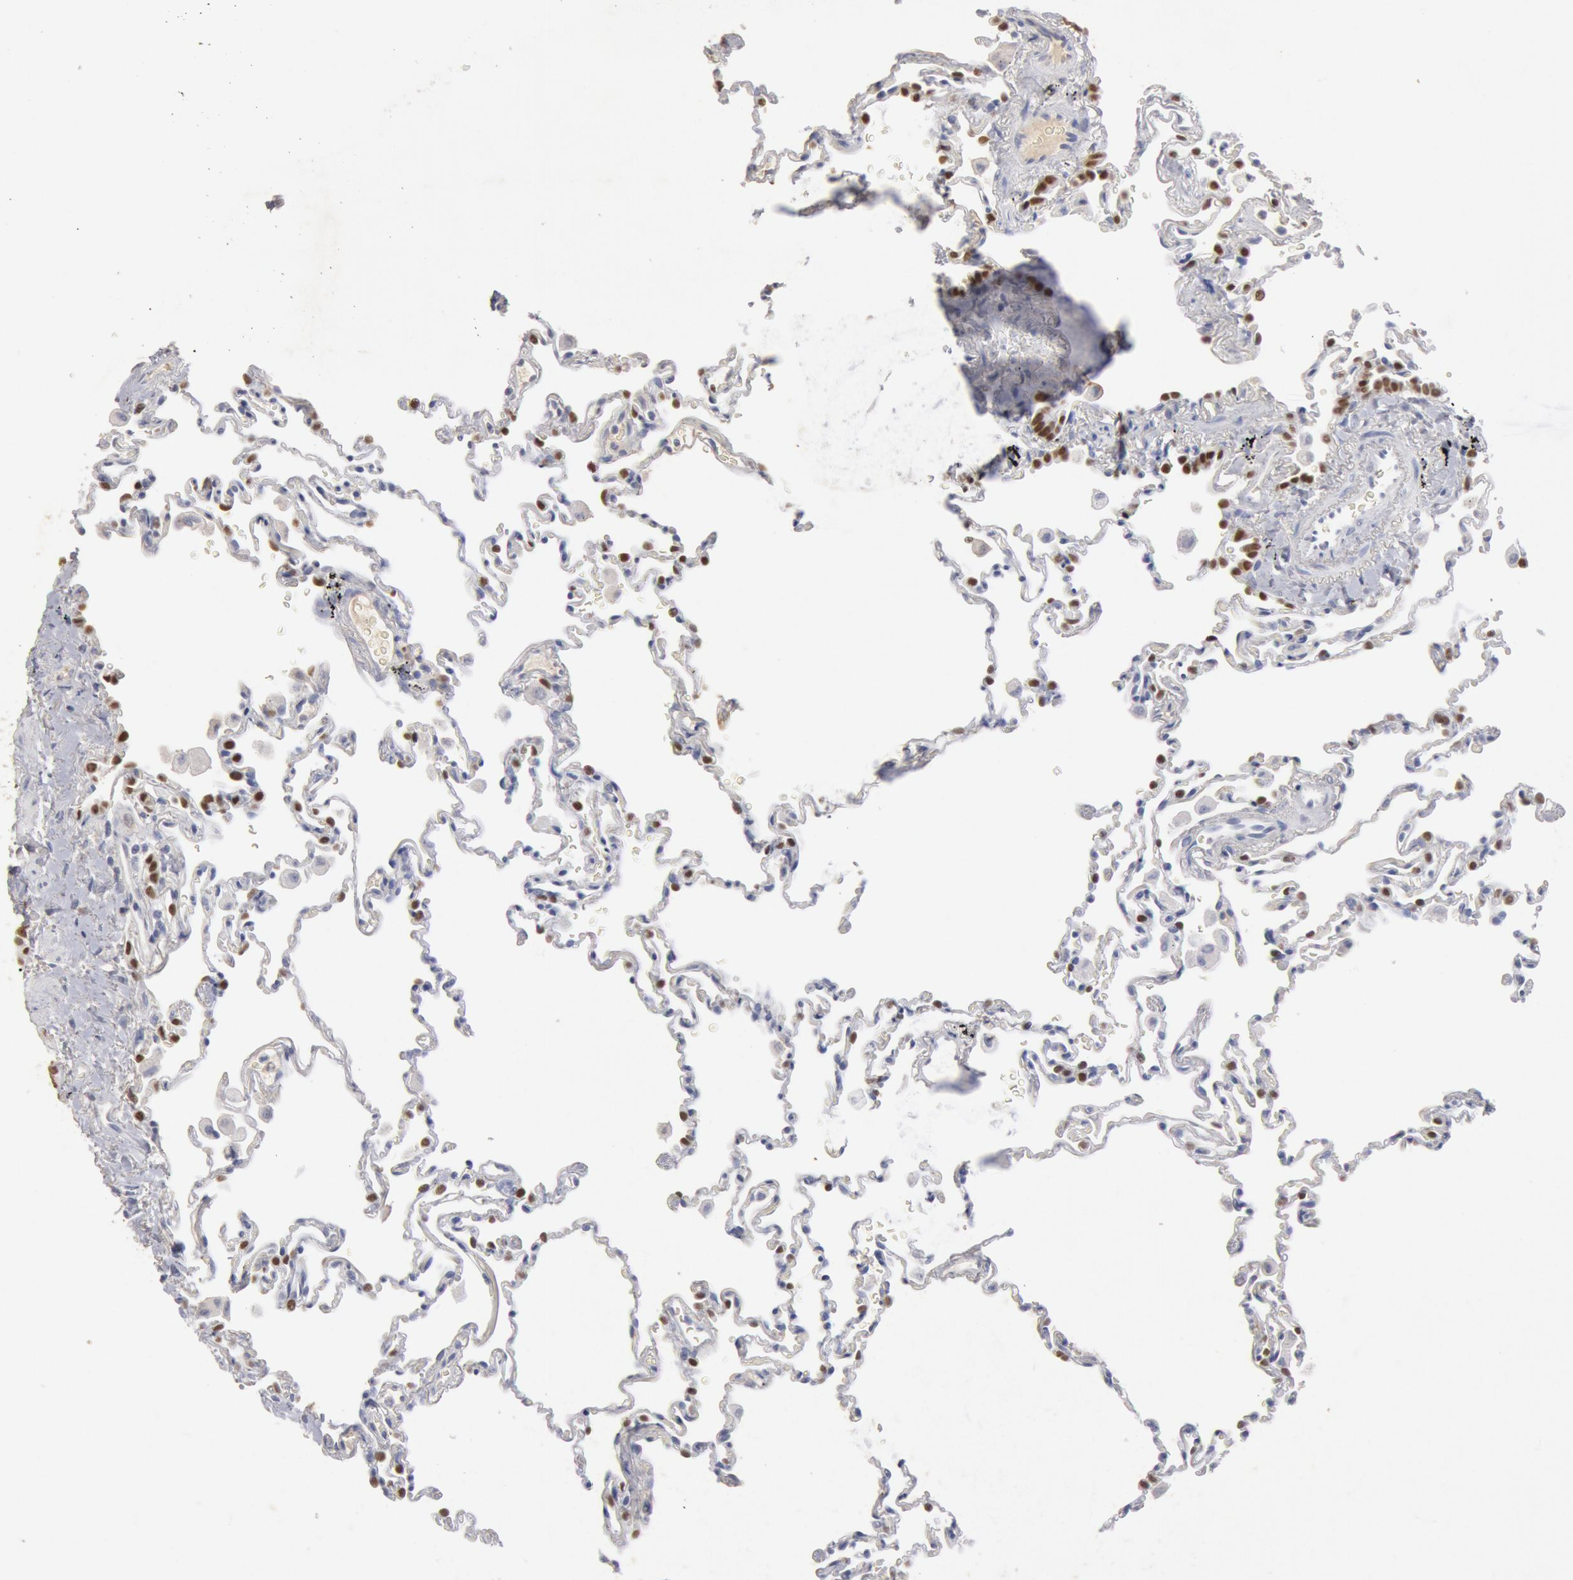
{"staining": {"intensity": "moderate", "quantity": "25%-75%", "location": "nuclear"}, "tissue": "lung", "cell_type": "Alveolar cells", "image_type": "normal", "snomed": [{"axis": "morphology", "description": "Normal tissue, NOS"}, {"axis": "topography", "description": "Lung"}], "caption": "Moderate nuclear expression is appreciated in approximately 25%-75% of alveolar cells in unremarkable lung.", "gene": "FOXA2", "patient": {"sex": "male", "age": 59}}